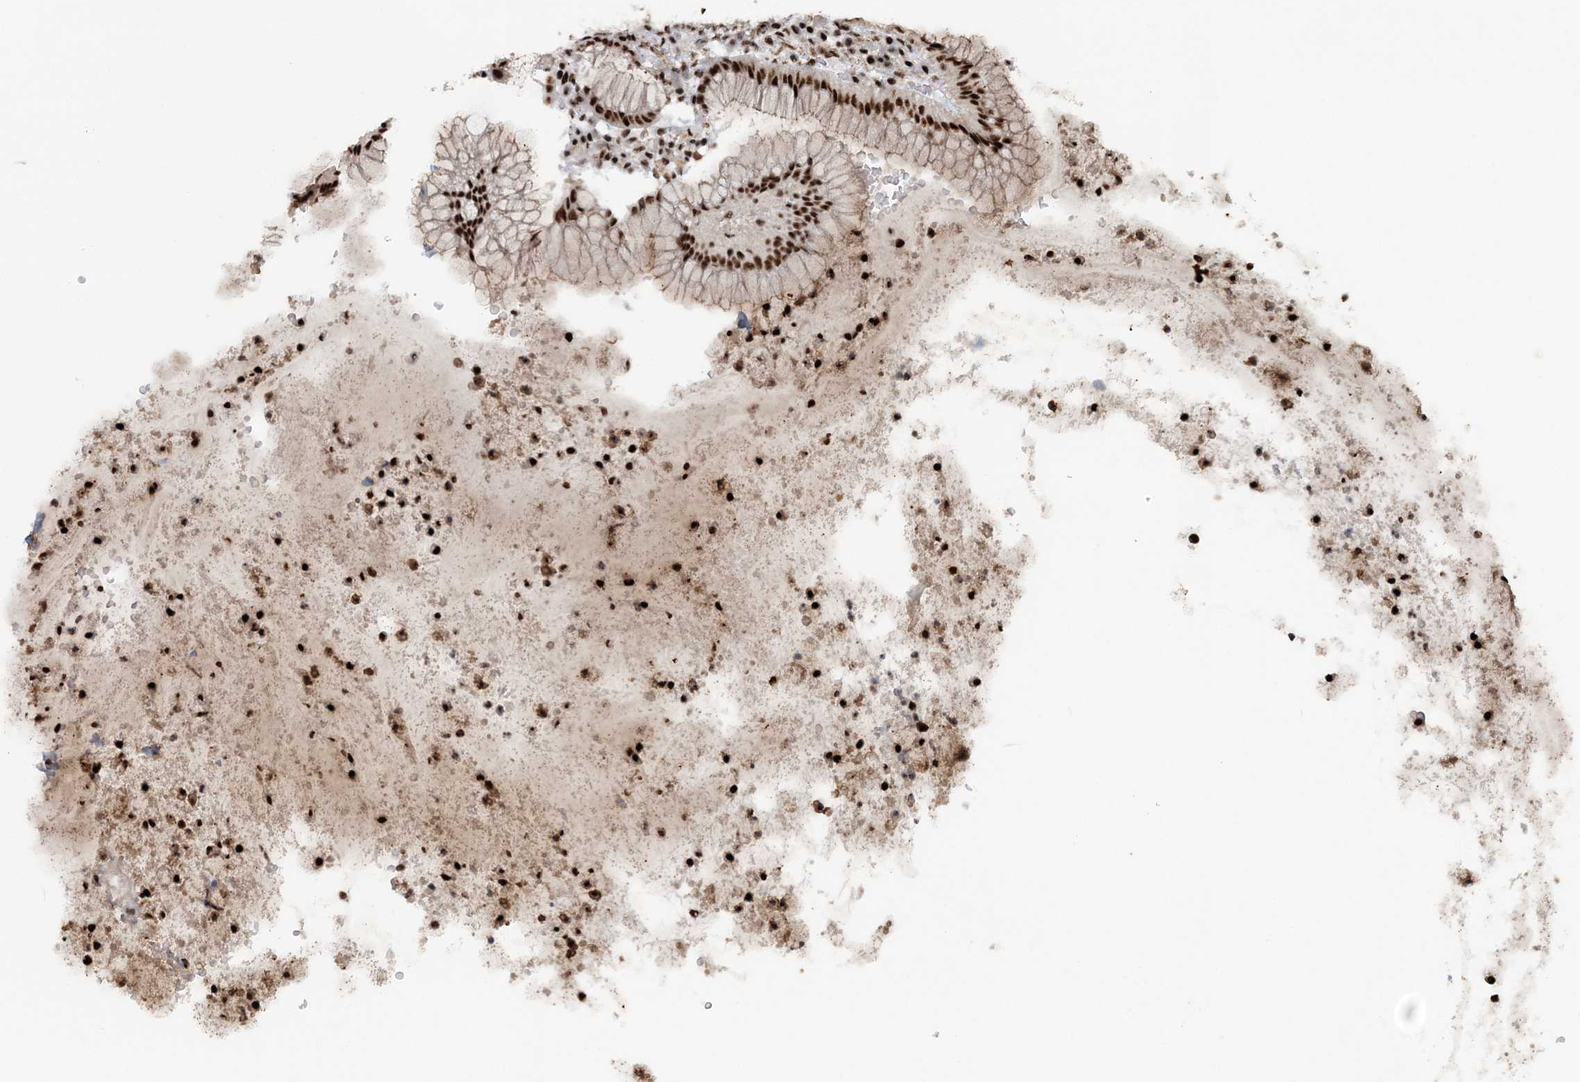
{"staining": {"intensity": "strong", "quantity": ">75%", "location": "nuclear"}, "tissue": "stomach", "cell_type": "Glandular cells", "image_type": "normal", "snomed": [{"axis": "morphology", "description": "Normal tissue, NOS"}, {"axis": "topography", "description": "Stomach"}], "caption": "DAB (3,3'-diaminobenzidine) immunohistochemical staining of benign human stomach demonstrates strong nuclear protein positivity in approximately >75% of glandular cells.", "gene": "EXOSC8", "patient": {"sex": "male", "age": 55}}